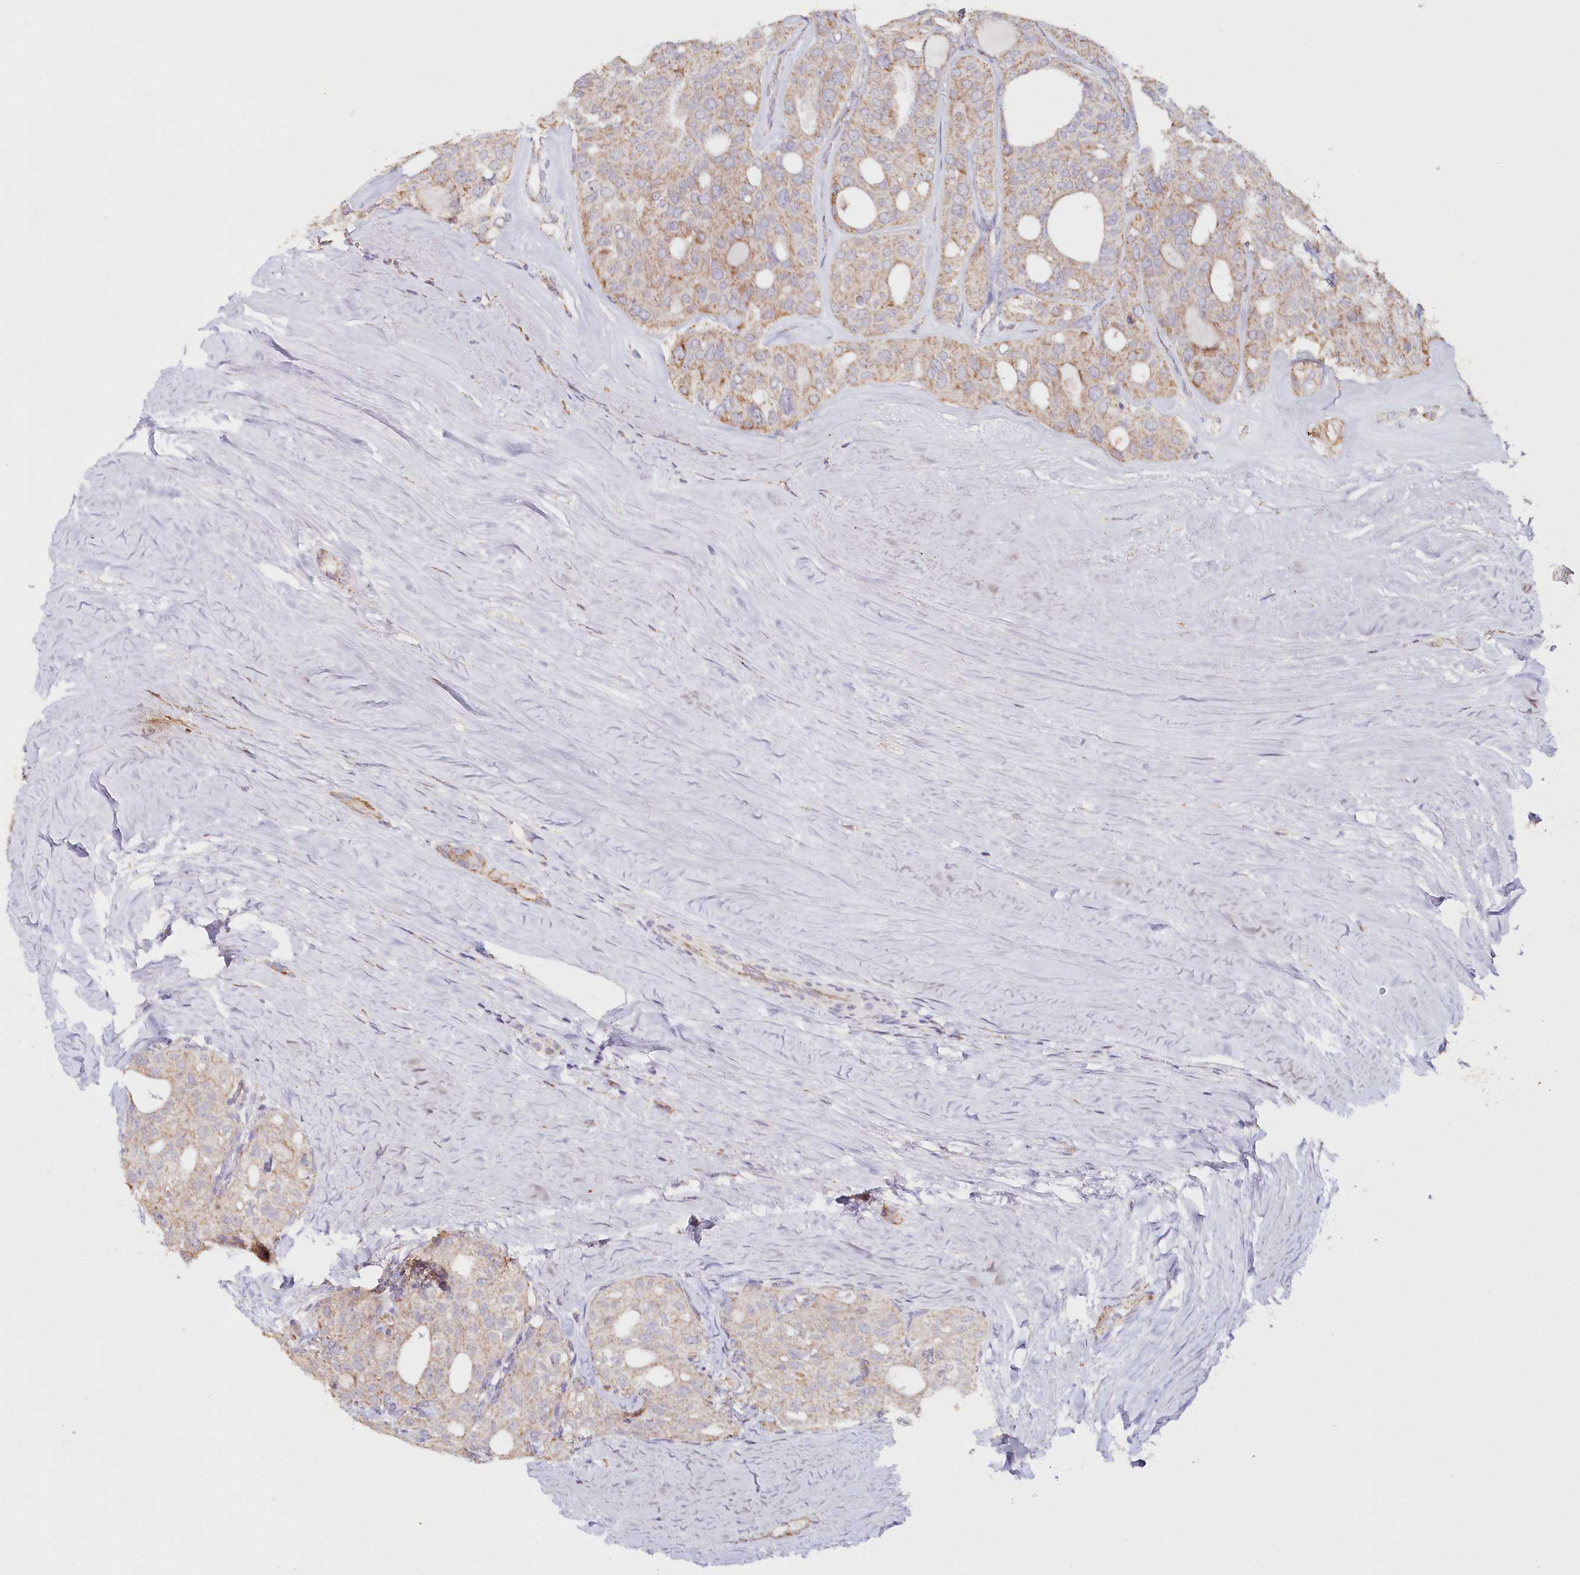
{"staining": {"intensity": "weak", "quantity": ">75%", "location": "cytoplasmic/membranous"}, "tissue": "thyroid cancer", "cell_type": "Tumor cells", "image_type": "cancer", "snomed": [{"axis": "morphology", "description": "Follicular adenoma carcinoma, NOS"}, {"axis": "topography", "description": "Thyroid gland"}], "caption": "Protein analysis of thyroid cancer tissue demonstrates weak cytoplasmic/membranous expression in approximately >75% of tumor cells.", "gene": "MMP25", "patient": {"sex": "male", "age": 75}}